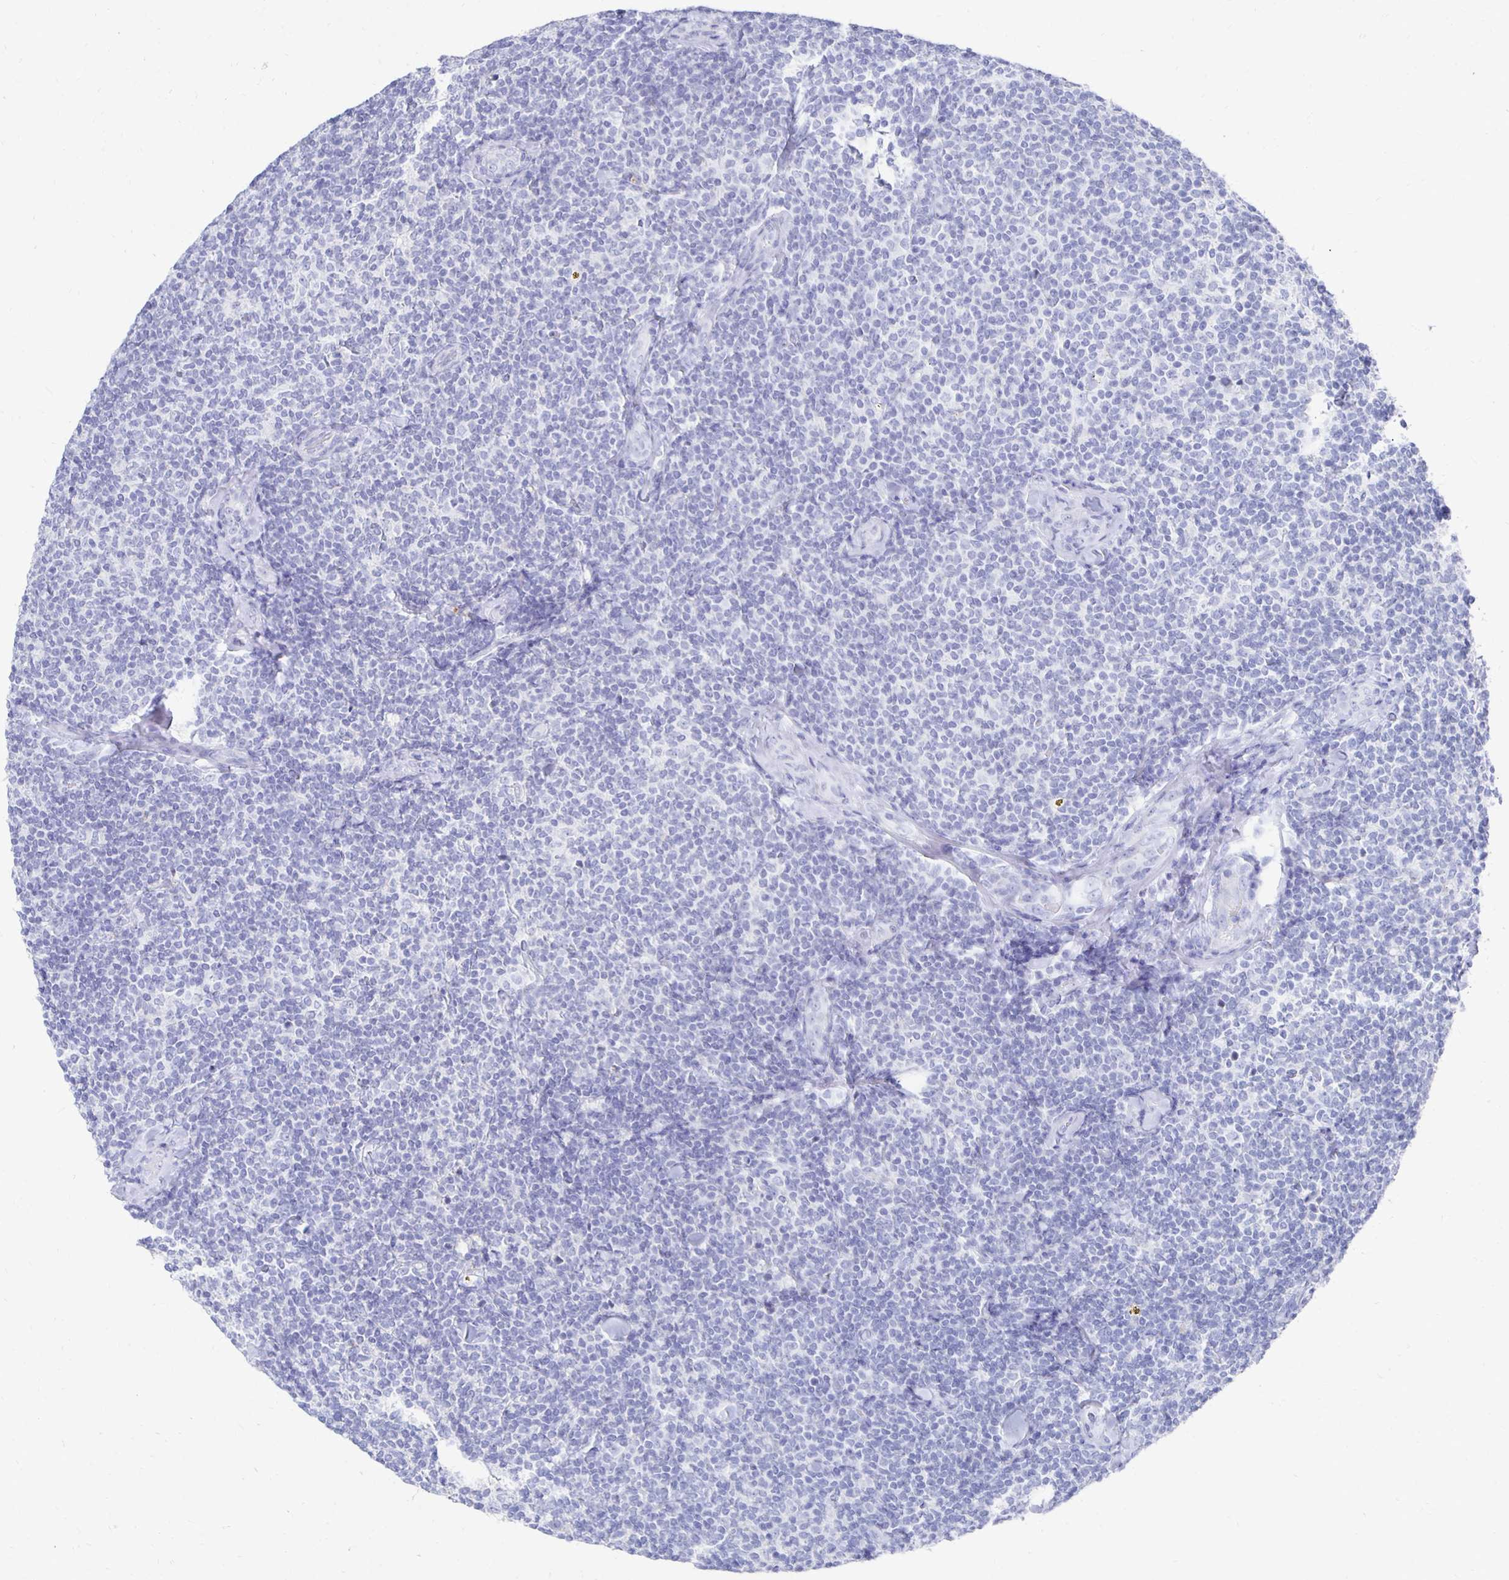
{"staining": {"intensity": "negative", "quantity": "none", "location": "none"}, "tissue": "lymphoma", "cell_type": "Tumor cells", "image_type": "cancer", "snomed": [{"axis": "morphology", "description": "Malignant lymphoma, non-Hodgkin's type, Low grade"}, {"axis": "topography", "description": "Lymph node"}], "caption": "Tumor cells are negative for brown protein staining in lymphoma.", "gene": "PRDM7", "patient": {"sex": "female", "age": 56}}